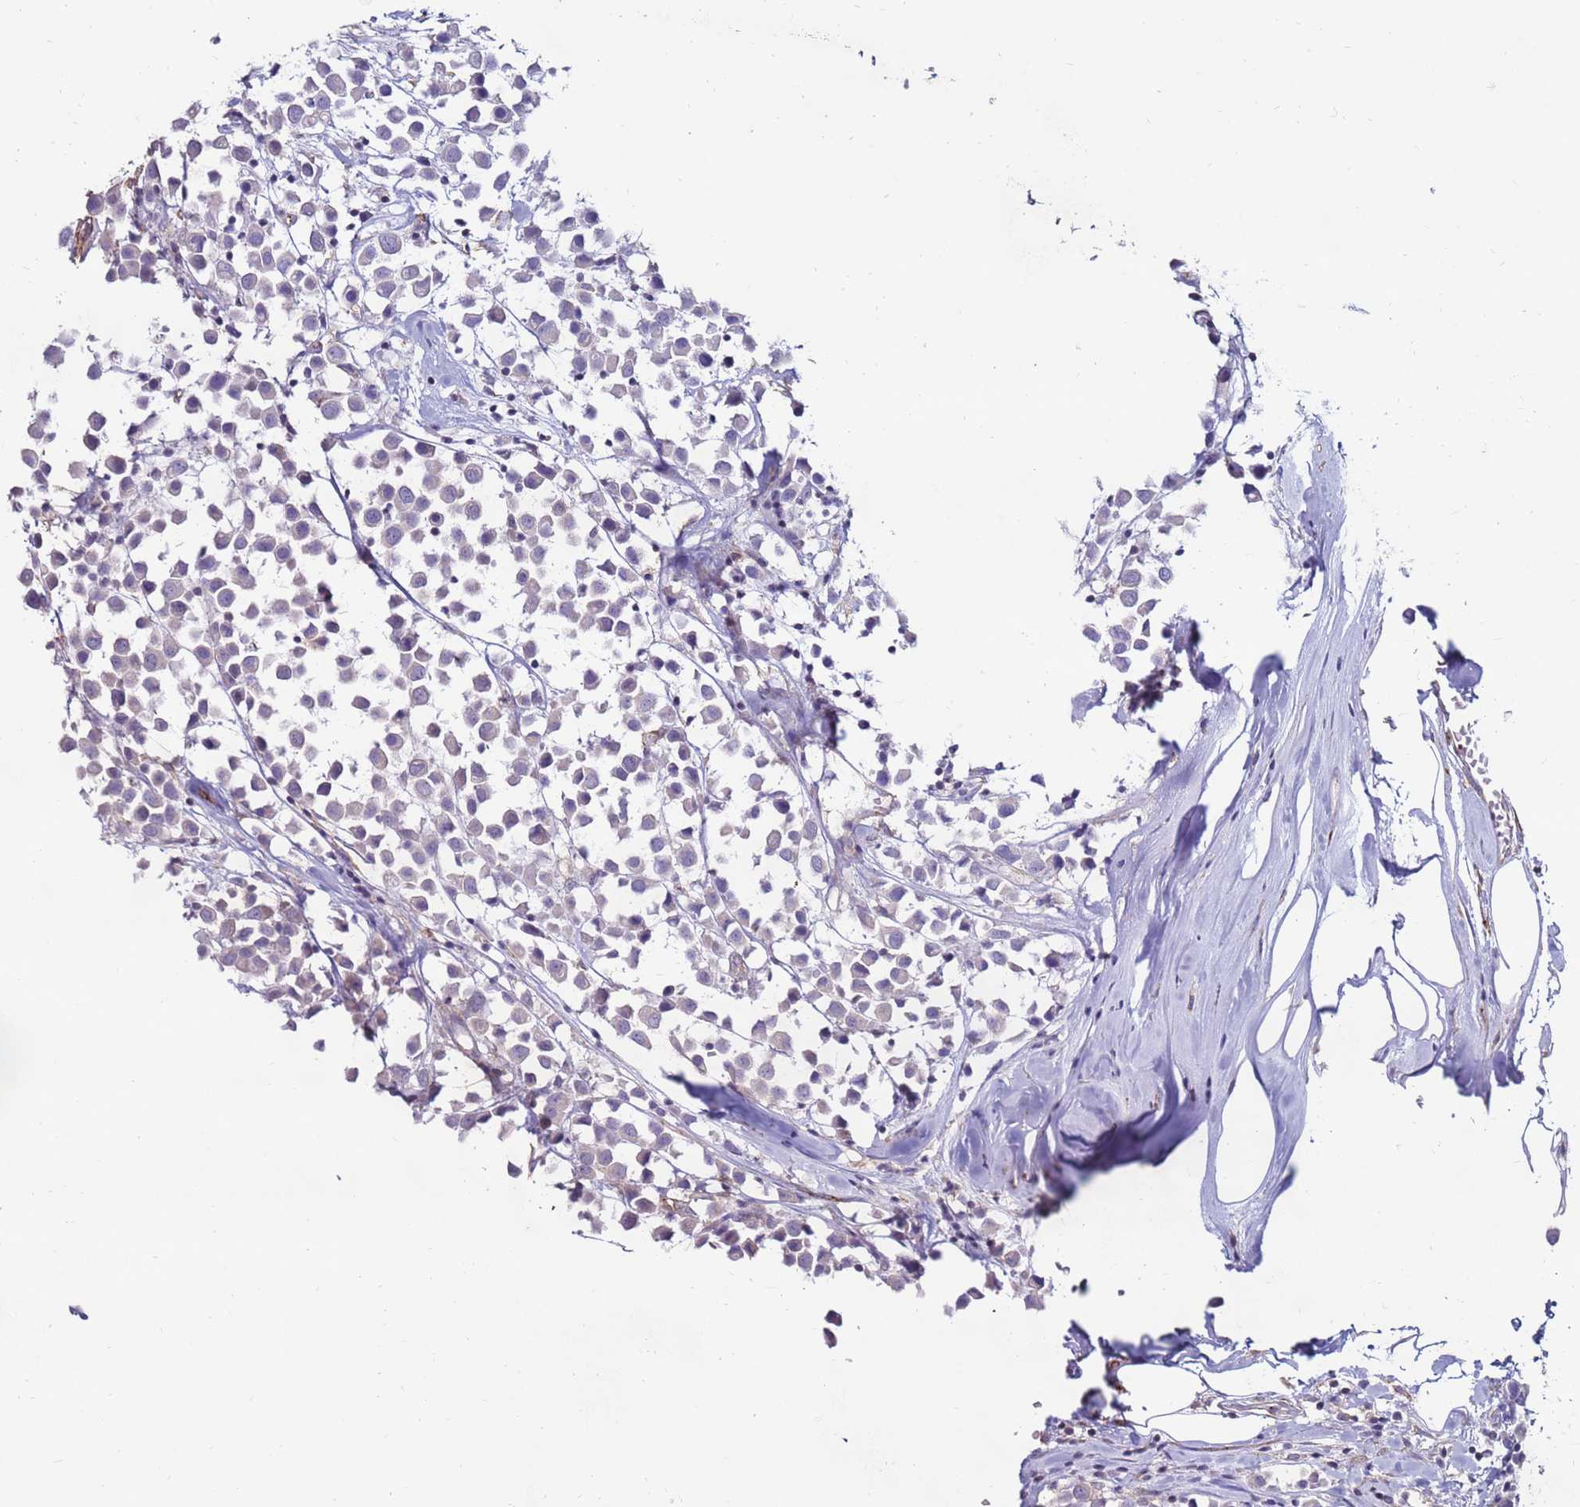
{"staining": {"intensity": "negative", "quantity": "none", "location": "none"}, "tissue": "breast cancer", "cell_type": "Tumor cells", "image_type": "cancer", "snomed": [{"axis": "morphology", "description": "Duct carcinoma"}, {"axis": "topography", "description": "Breast"}], "caption": "Breast cancer stained for a protein using IHC reveals no expression tumor cells.", "gene": "CLEC4M", "patient": {"sex": "female", "age": 61}}